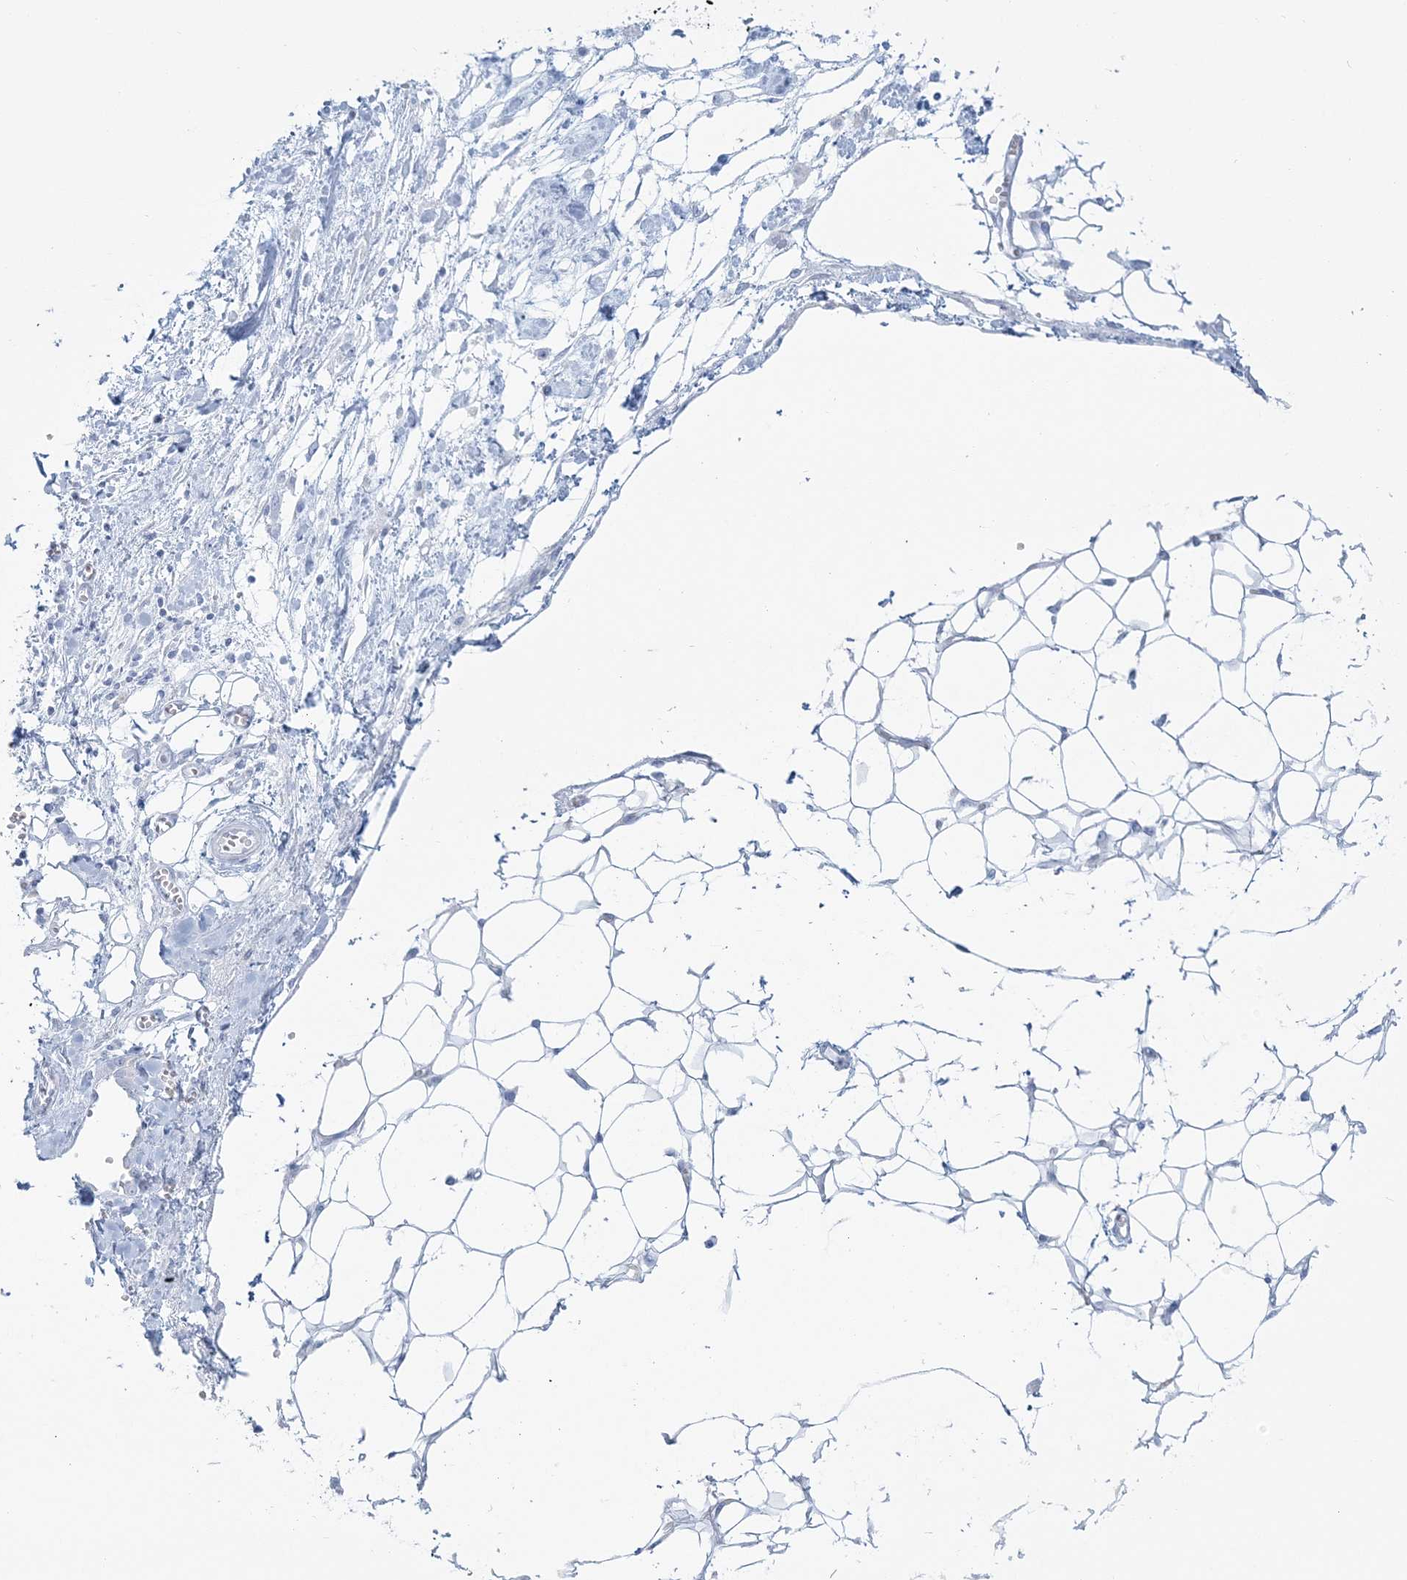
{"staining": {"intensity": "negative", "quantity": "none", "location": "none"}, "tissue": "ovarian cancer", "cell_type": "Tumor cells", "image_type": "cancer", "snomed": [{"axis": "morphology", "description": "Cystadenocarcinoma, serous, NOS"}, {"axis": "topography", "description": "Soft tissue"}, {"axis": "topography", "description": "Ovary"}], "caption": "Ovarian cancer was stained to show a protein in brown. There is no significant staining in tumor cells. (Stains: DAB (3,3'-diaminobenzidine) IHC with hematoxylin counter stain, Microscopy: brightfield microscopy at high magnification).", "gene": "ADGB", "patient": {"sex": "female", "age": 57}}